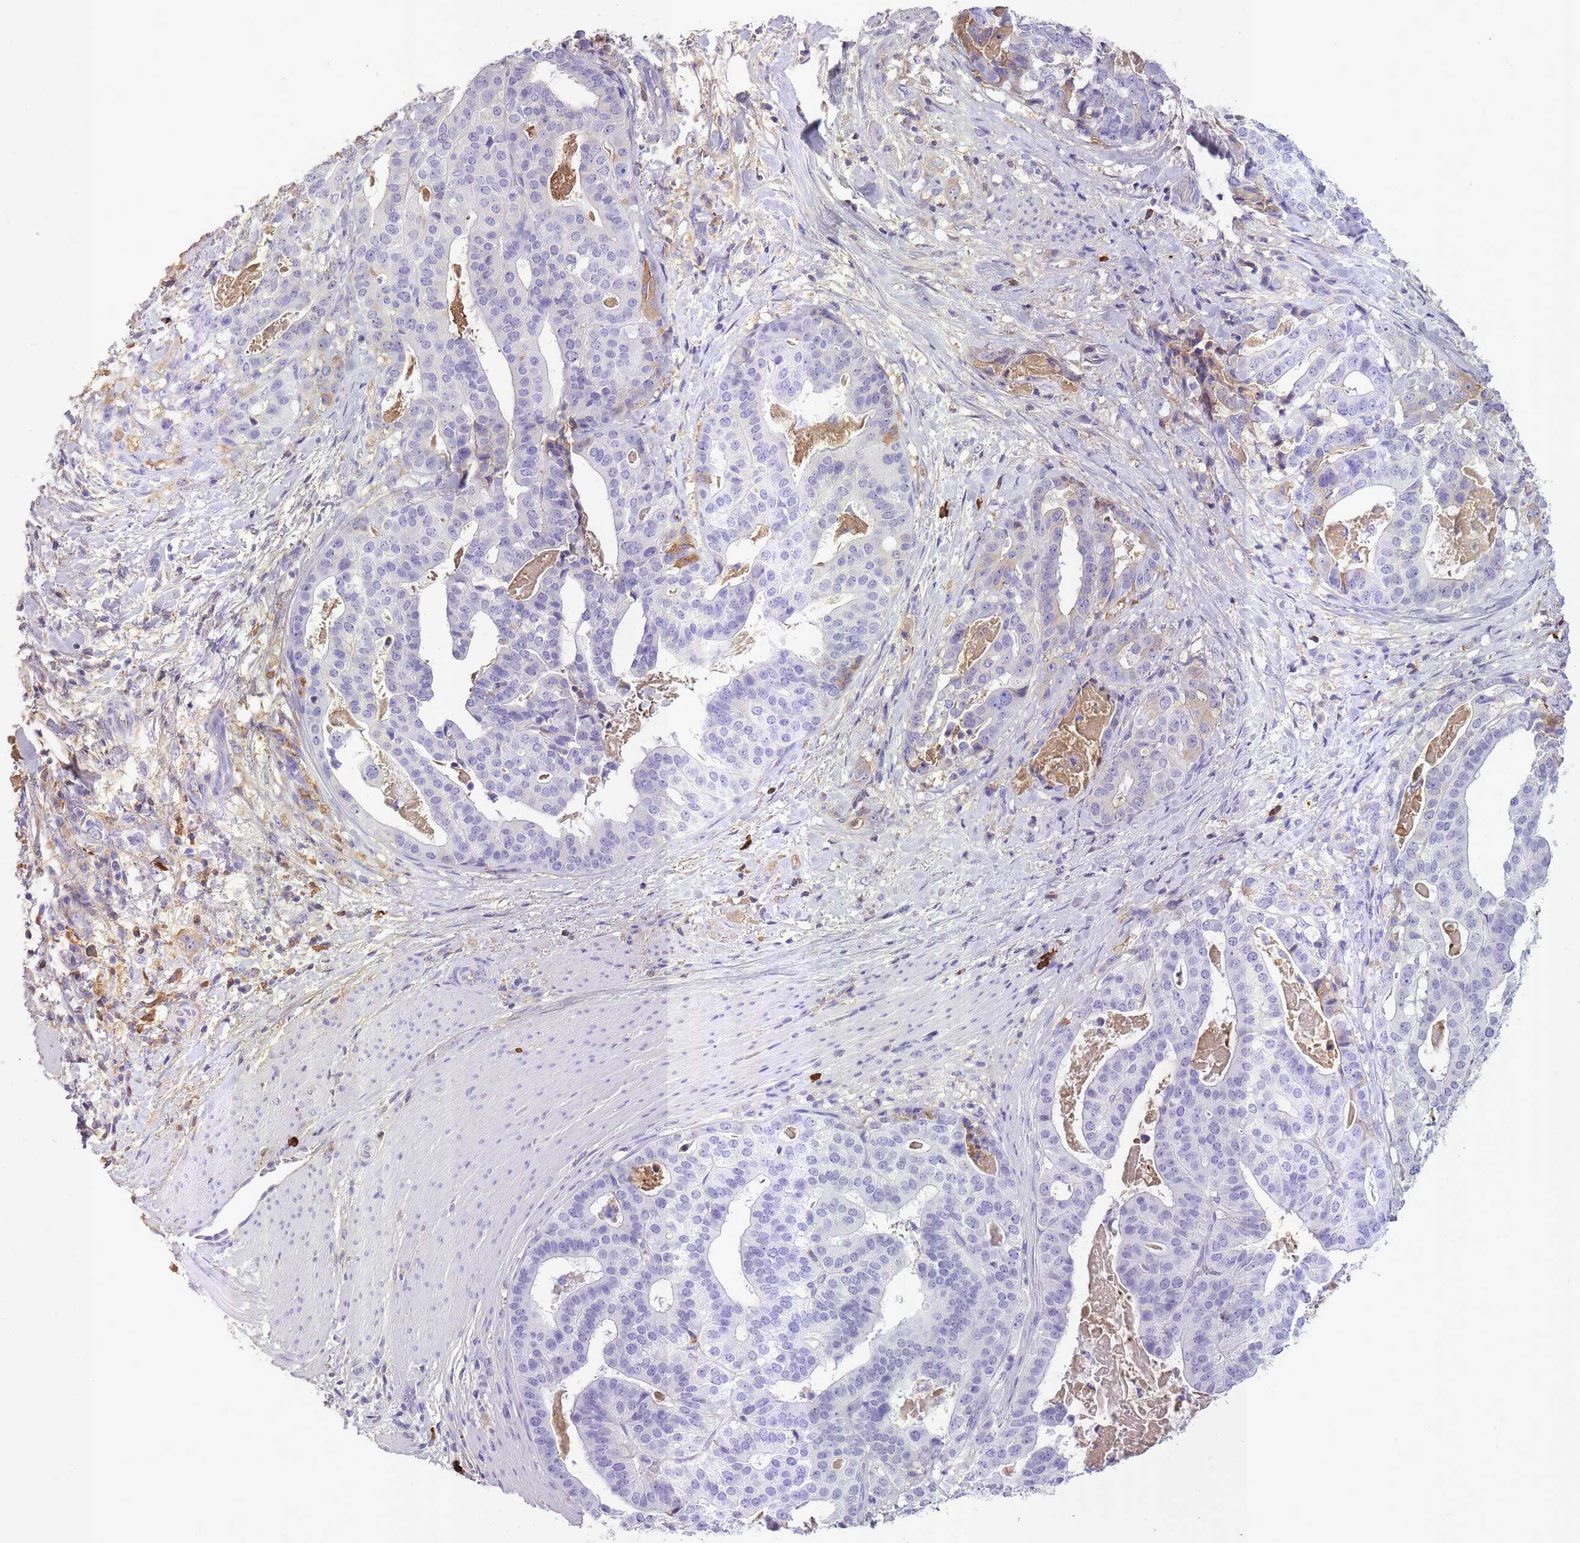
{"staining": {"intensity": "negative", "quantity": "none", "location": "none"}, "tissue": "stomach cancer", "cell_type": "Tumor cells", "image_type": "cancer", "snomed": [{"axis": "morphology", "description": "Adenocarcinoma, NOS"}, {"axis": "topography", "description": "Stomach"}], "caption": "Tumor cells show no significant protein expression in adenocarcinoma (stomach). Nuclei are stained in blue.", "gene": "IGKV1D-42", "patient": {"sex": "male", "age": 48}}